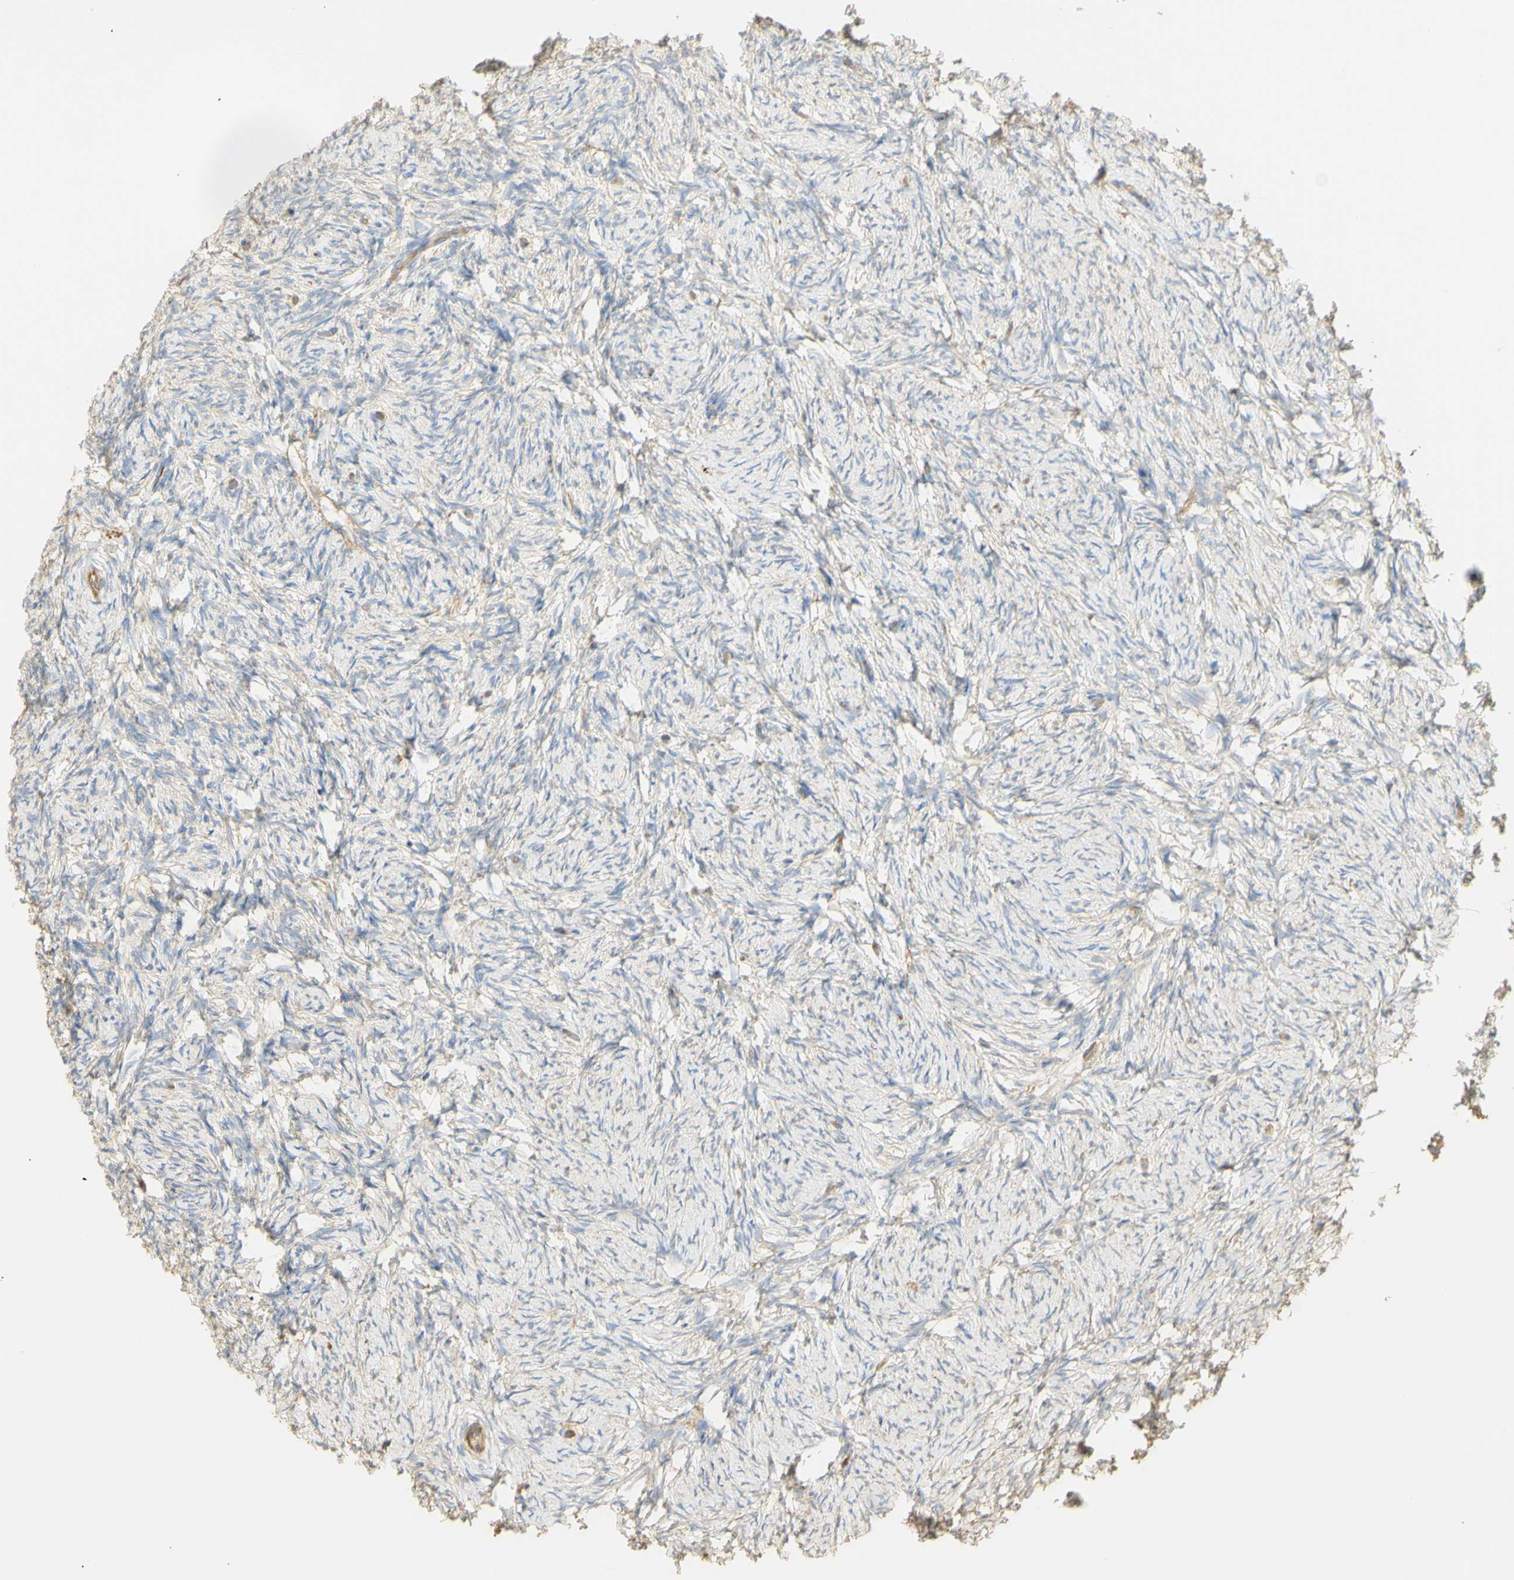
{"staining": {"intensity": "weak", "quantity": "25%-75%", "location": "cytoplasmic/membranous"}, "tissue": "ovary", "cell_type": "Ovarian stroma cells", "image_type": "normal", "snomed": [{"axis": "morphology", "description": "Normal tissue, NOS"}, {"axis": "topography", "description": "Ovary"}], "caption": "An image of ovary stained for a protein reveals weak cytoplasmic/membranous brown staining in ovarian stroma cells.", "gene": "KCNE4", "patient": {"sex": "female", "age": 60}}